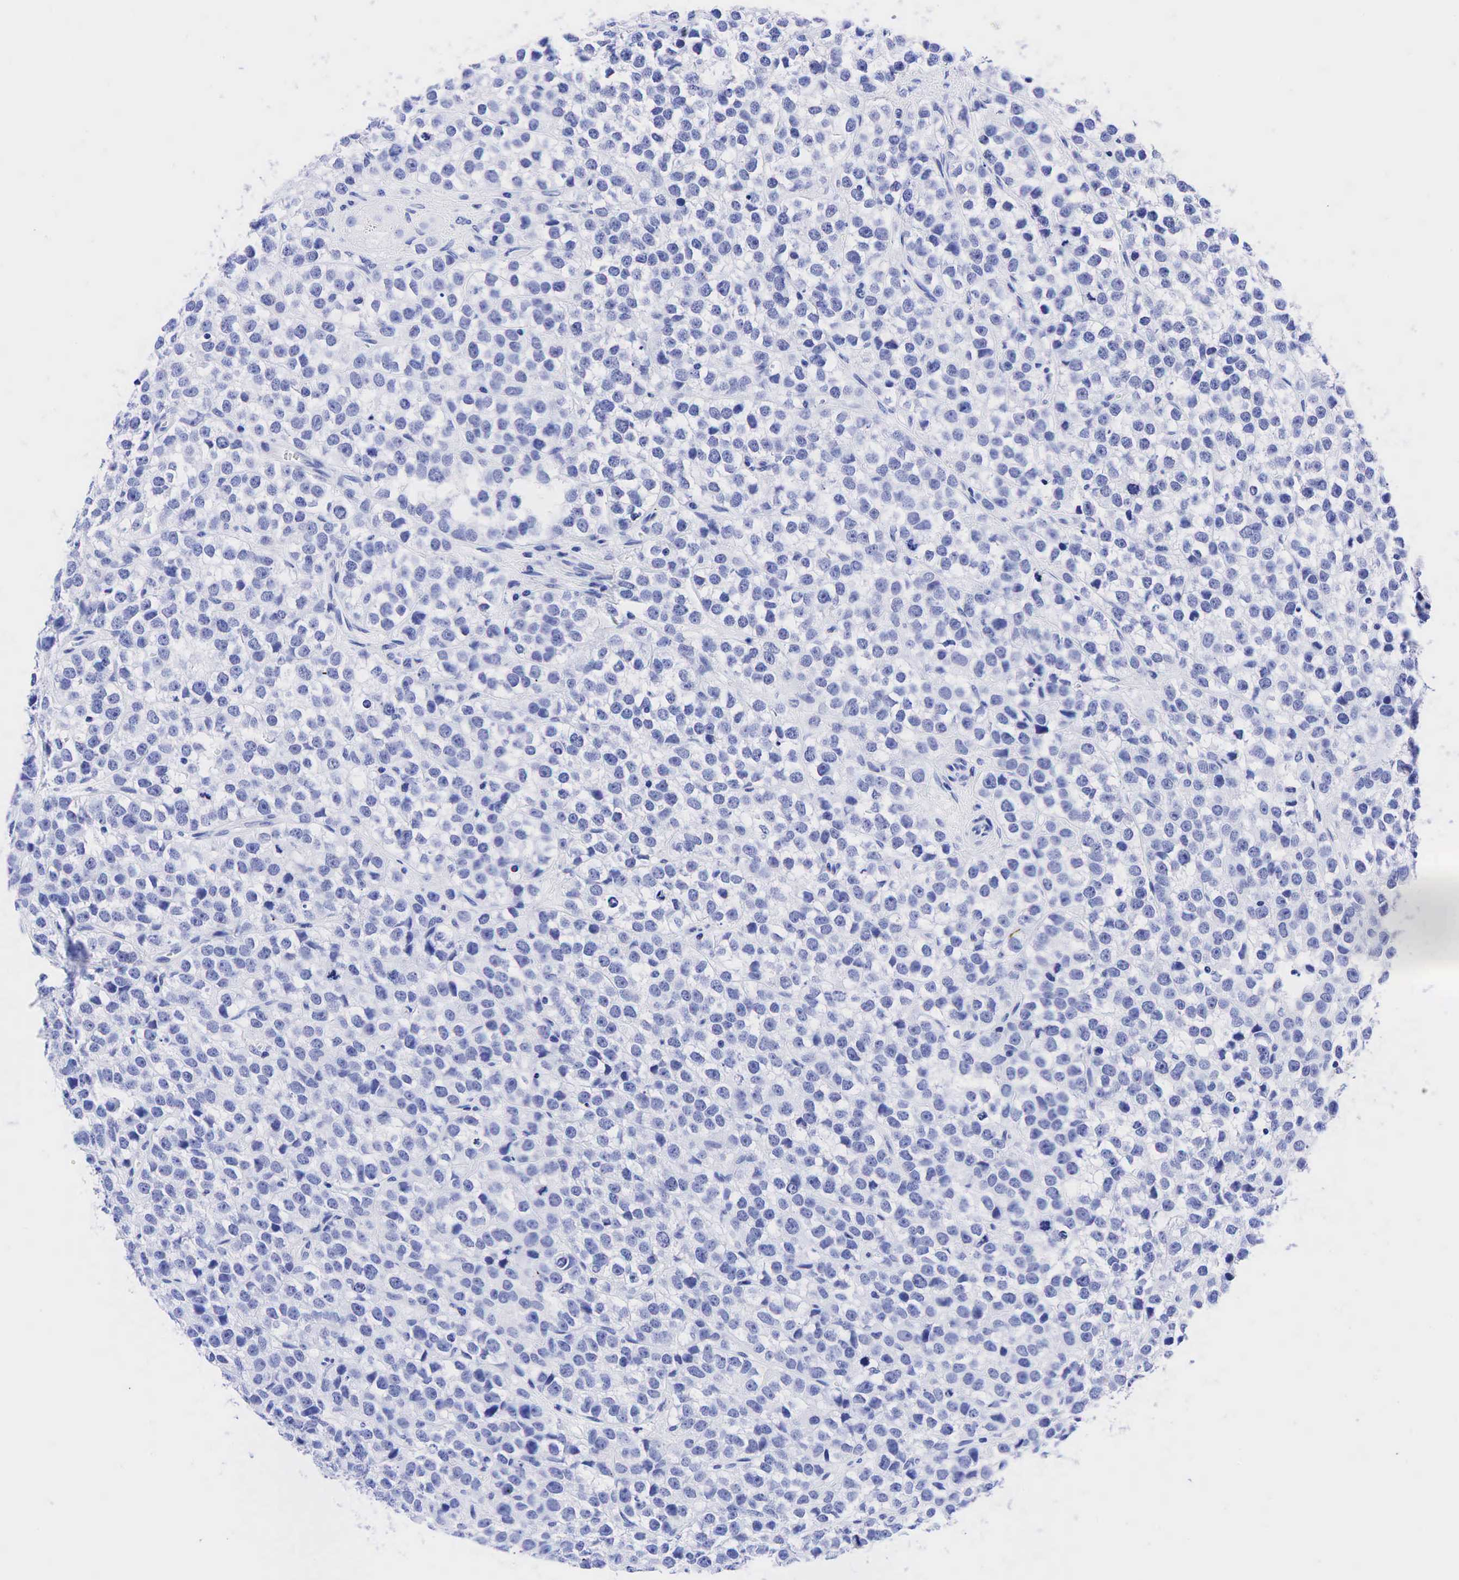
{"staining": {"intensity": "negative", "quantity": "none", "location": "none"}, "tissue": "testis cancer", "cell_type": "Tumor cells", "image_type": "cancer", "snomed": [{"axis": "morphology", "description": "Seminoma, NOS"}, {"axis": "topography", "description": "Testis"}], "caption": "Immunohistochemistry (IHC) photomicrograph of testis cancer (seminoma) stained for a protein (brown), which displays no staining in tumor cells.", "gene": "CHGA", "patient": {"sex": "male", "age": 25}}